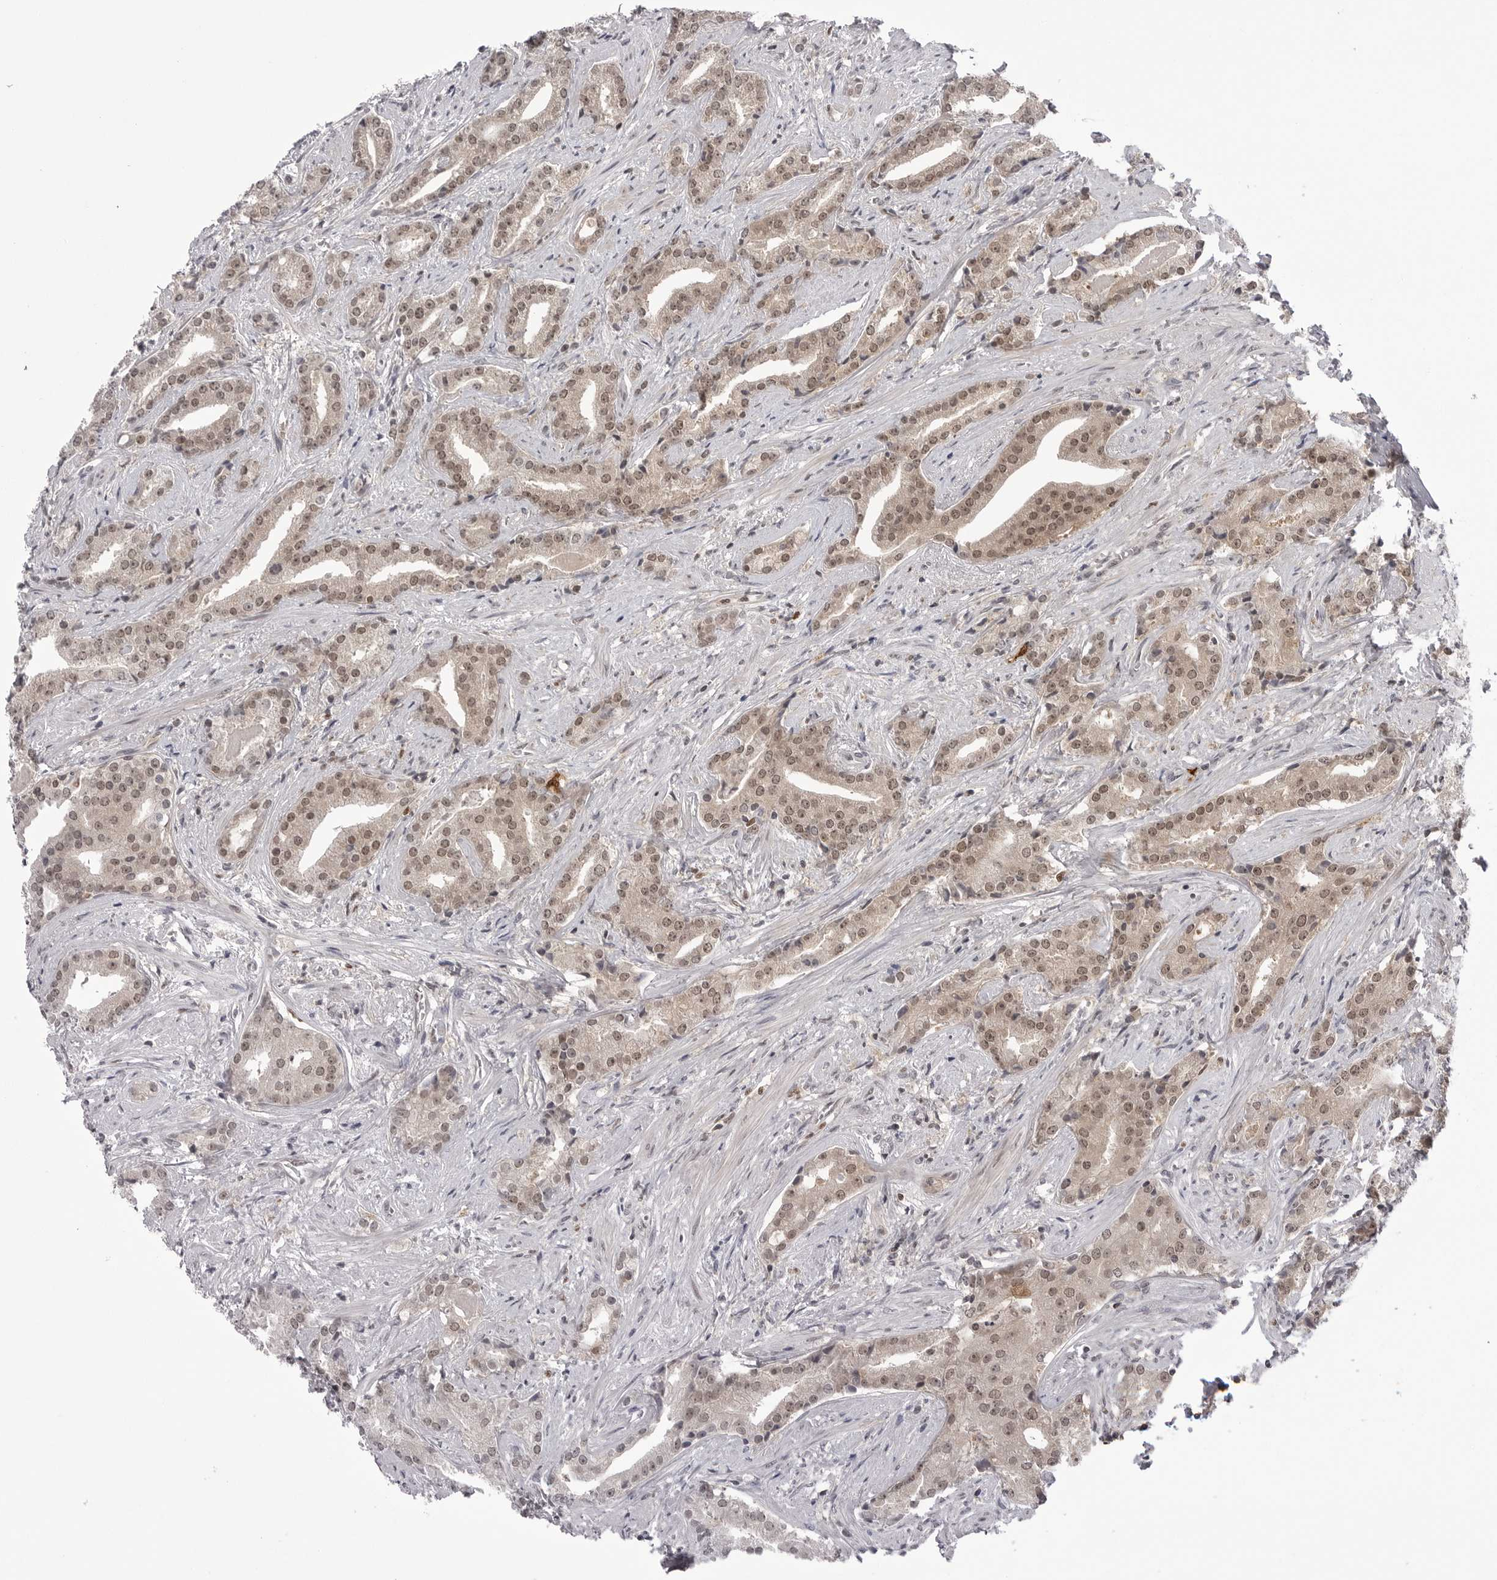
{"staining": {"intensity": "weak", "quantity": ">75%", "location": "cytoplasmic/membranous,nuclear"}, "tissue": "prostate cancer", "cell_type": "Tumor cells", "image_type": "cancer", "snomed": [{"axis": "morphology", "description": "Adenocarcinoma, Low grade"}, {"axis": "topography", "description": "Prostate"}], "caption": "Prostate adenocarcinoma (low-grade) was stained to show a protein in brown. There is low levels of weak cytoplasmic/membranous and nuclear staining in approximately >75% of tumor cells. (Stains: DAB (3,3'-diaminobenzidine) in brown, nuclei in blue, Microscopy: brightfield microscopy at high magnification).", "gene": "PTK2B", "patient": {"sex": "male", "age": 67}}